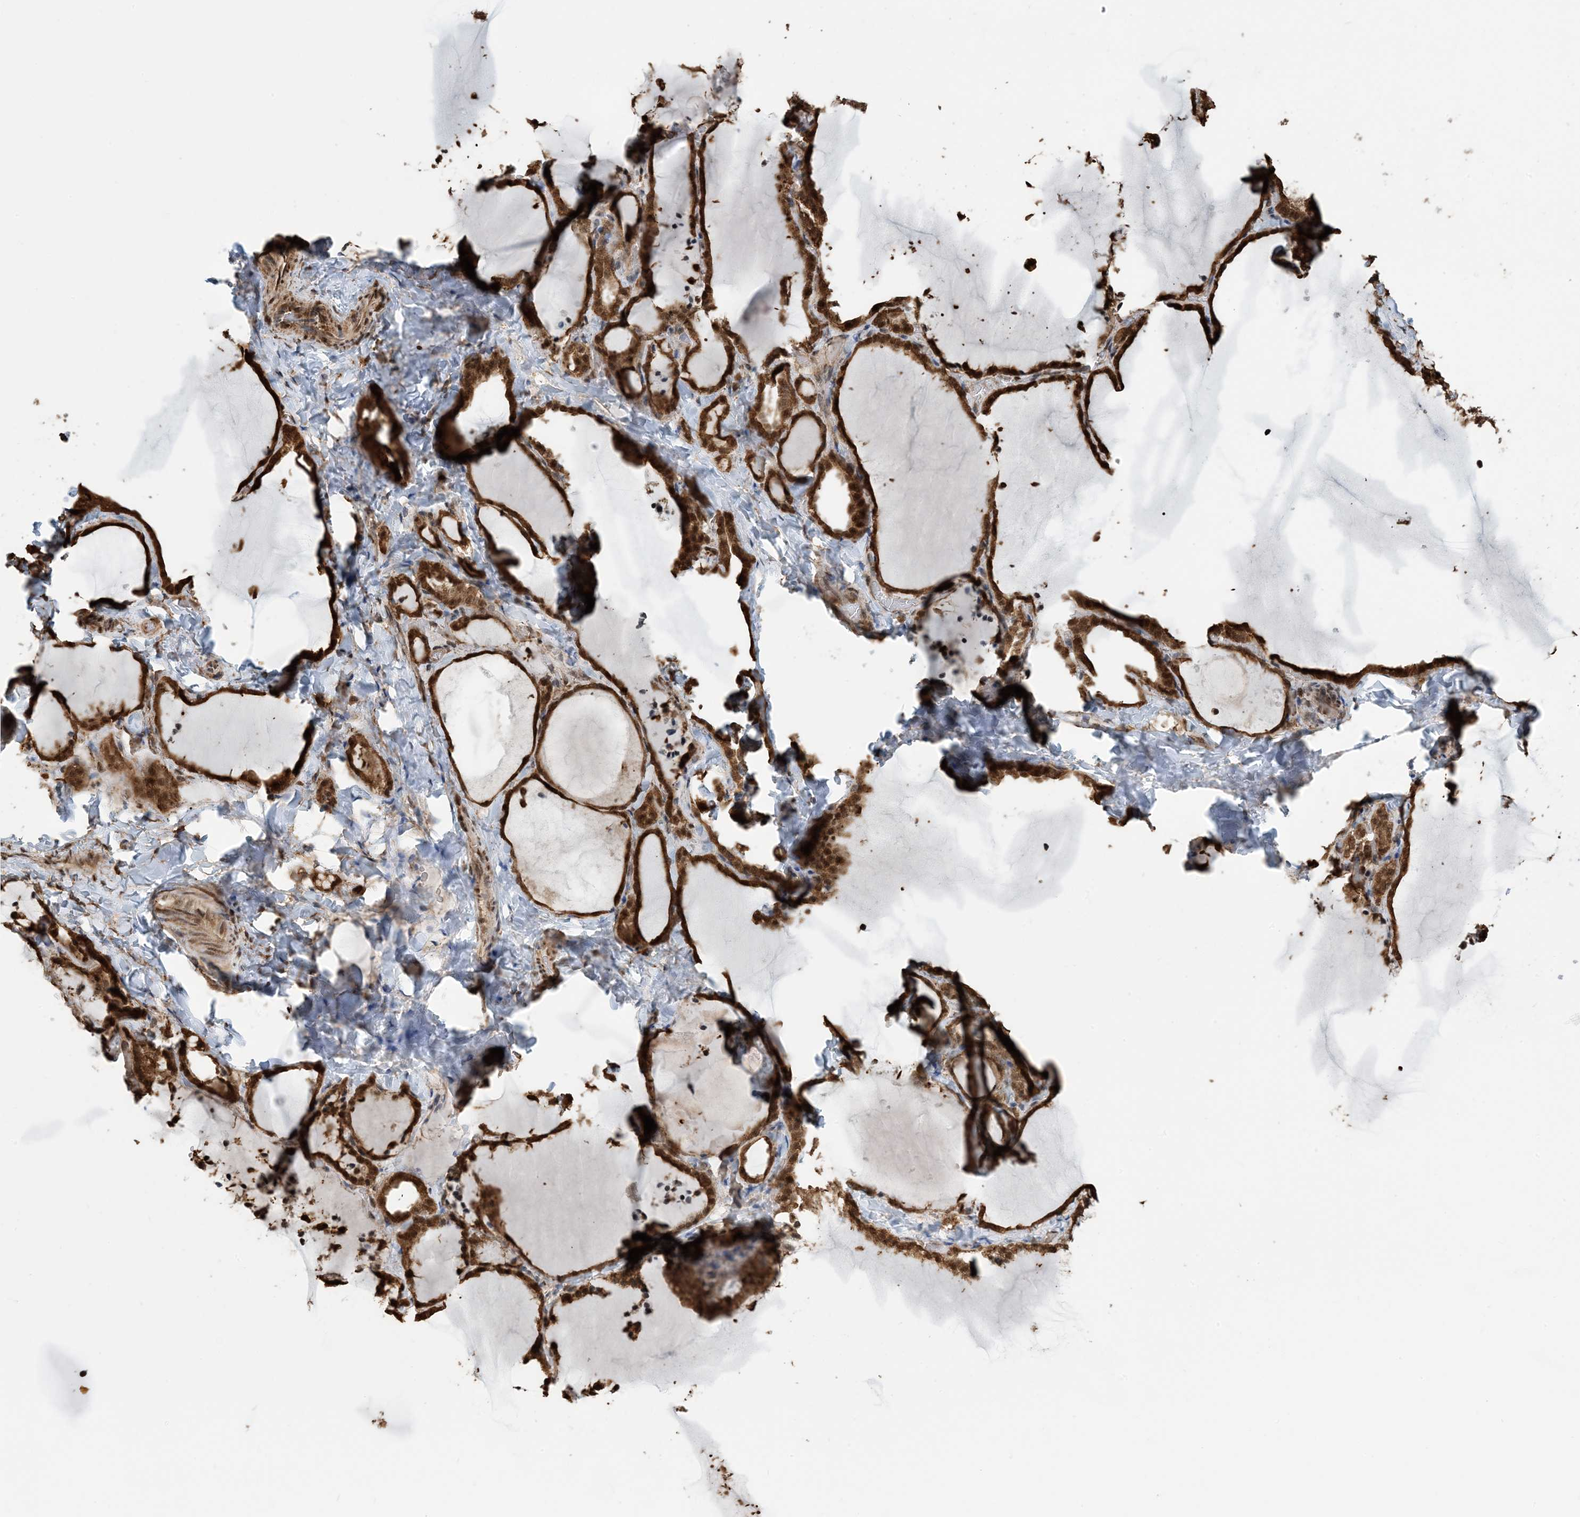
{"staining": {"intensity": "strong", "quantity": ">75%", "location": "cytoplasmic/membranous,nuclear"}, "tissue": "thyroid gland", "cell_type": "Glandular cells", "image_type": "normal", "snomed": [{"axis": "morphology", "description": "Normal tissue, NOS"}, {"axis": "topography", "description": "Thyroid gland"}], "caption": "A photomicrograph of human thyroid gland stained for a protein demonstrates strong cytoplasmic/membranous,nuclear brown staining in glandular cells. (Stains: DAB in brown, nuclei in blue, Microscopy: brightfield microscopy at high magnification).", "gene": "HSPA1A", "patient": {"sex": "female", "age": 22}}